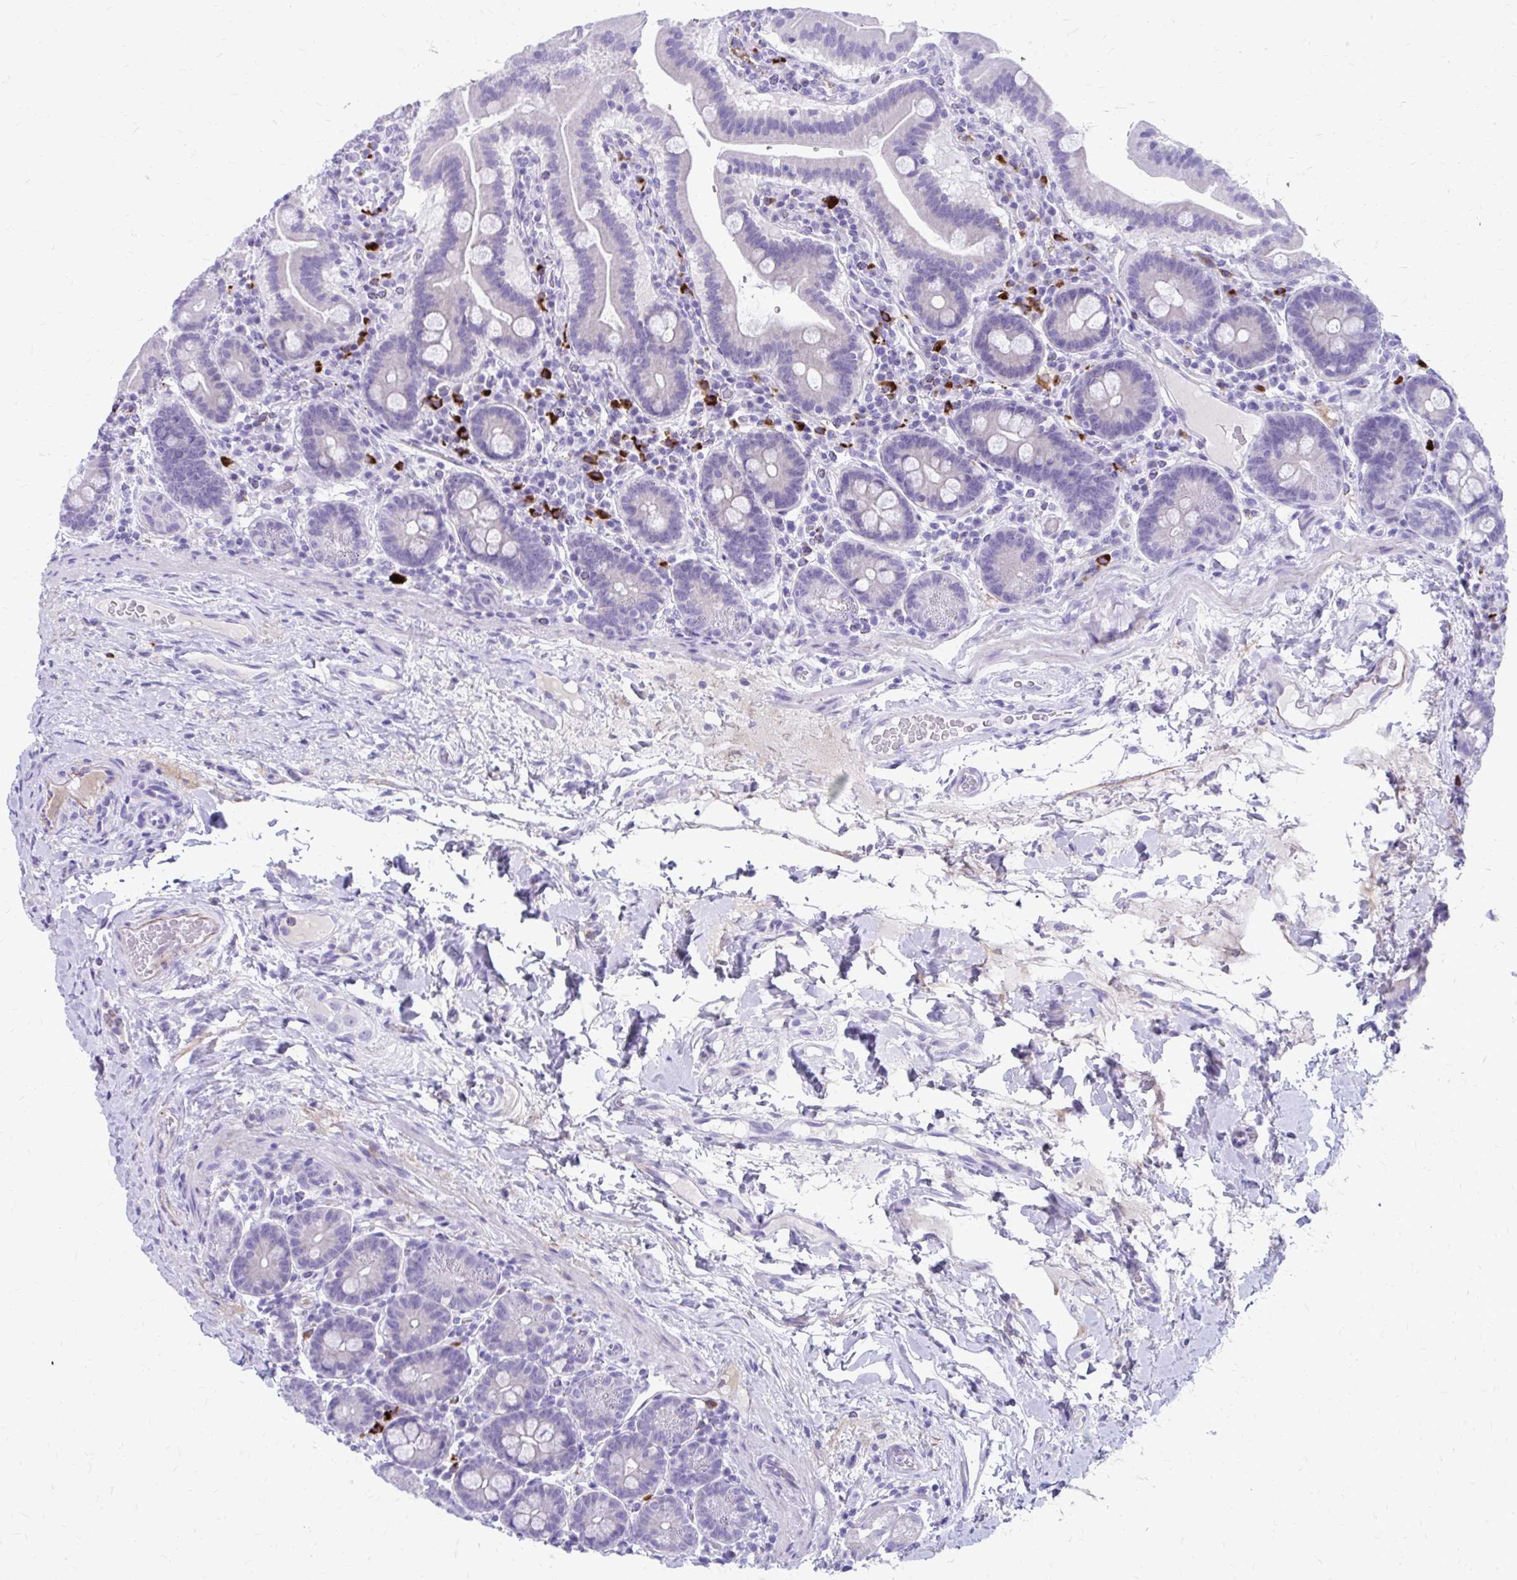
{"staining": {"intensity": "negative", "quantity": "none", "location": "none"}, "tissue": "small intestine", "cell_type": "Glandular cells", "image_type": "normal", "snomed": [{"axis": "morphology", "description": "Normal tissue, NOS"}, {"axis": "topography", "description": "Small intestine"}], "caption": "This is a image of immunohistochemistry staining of benign small intestine, which shows no positivity in glandular cells. (Immunohistochemistry, brightfield microscopy, high magnification).", "gene": "SATL1", "patient": {"sex": "male", "age": 26}}